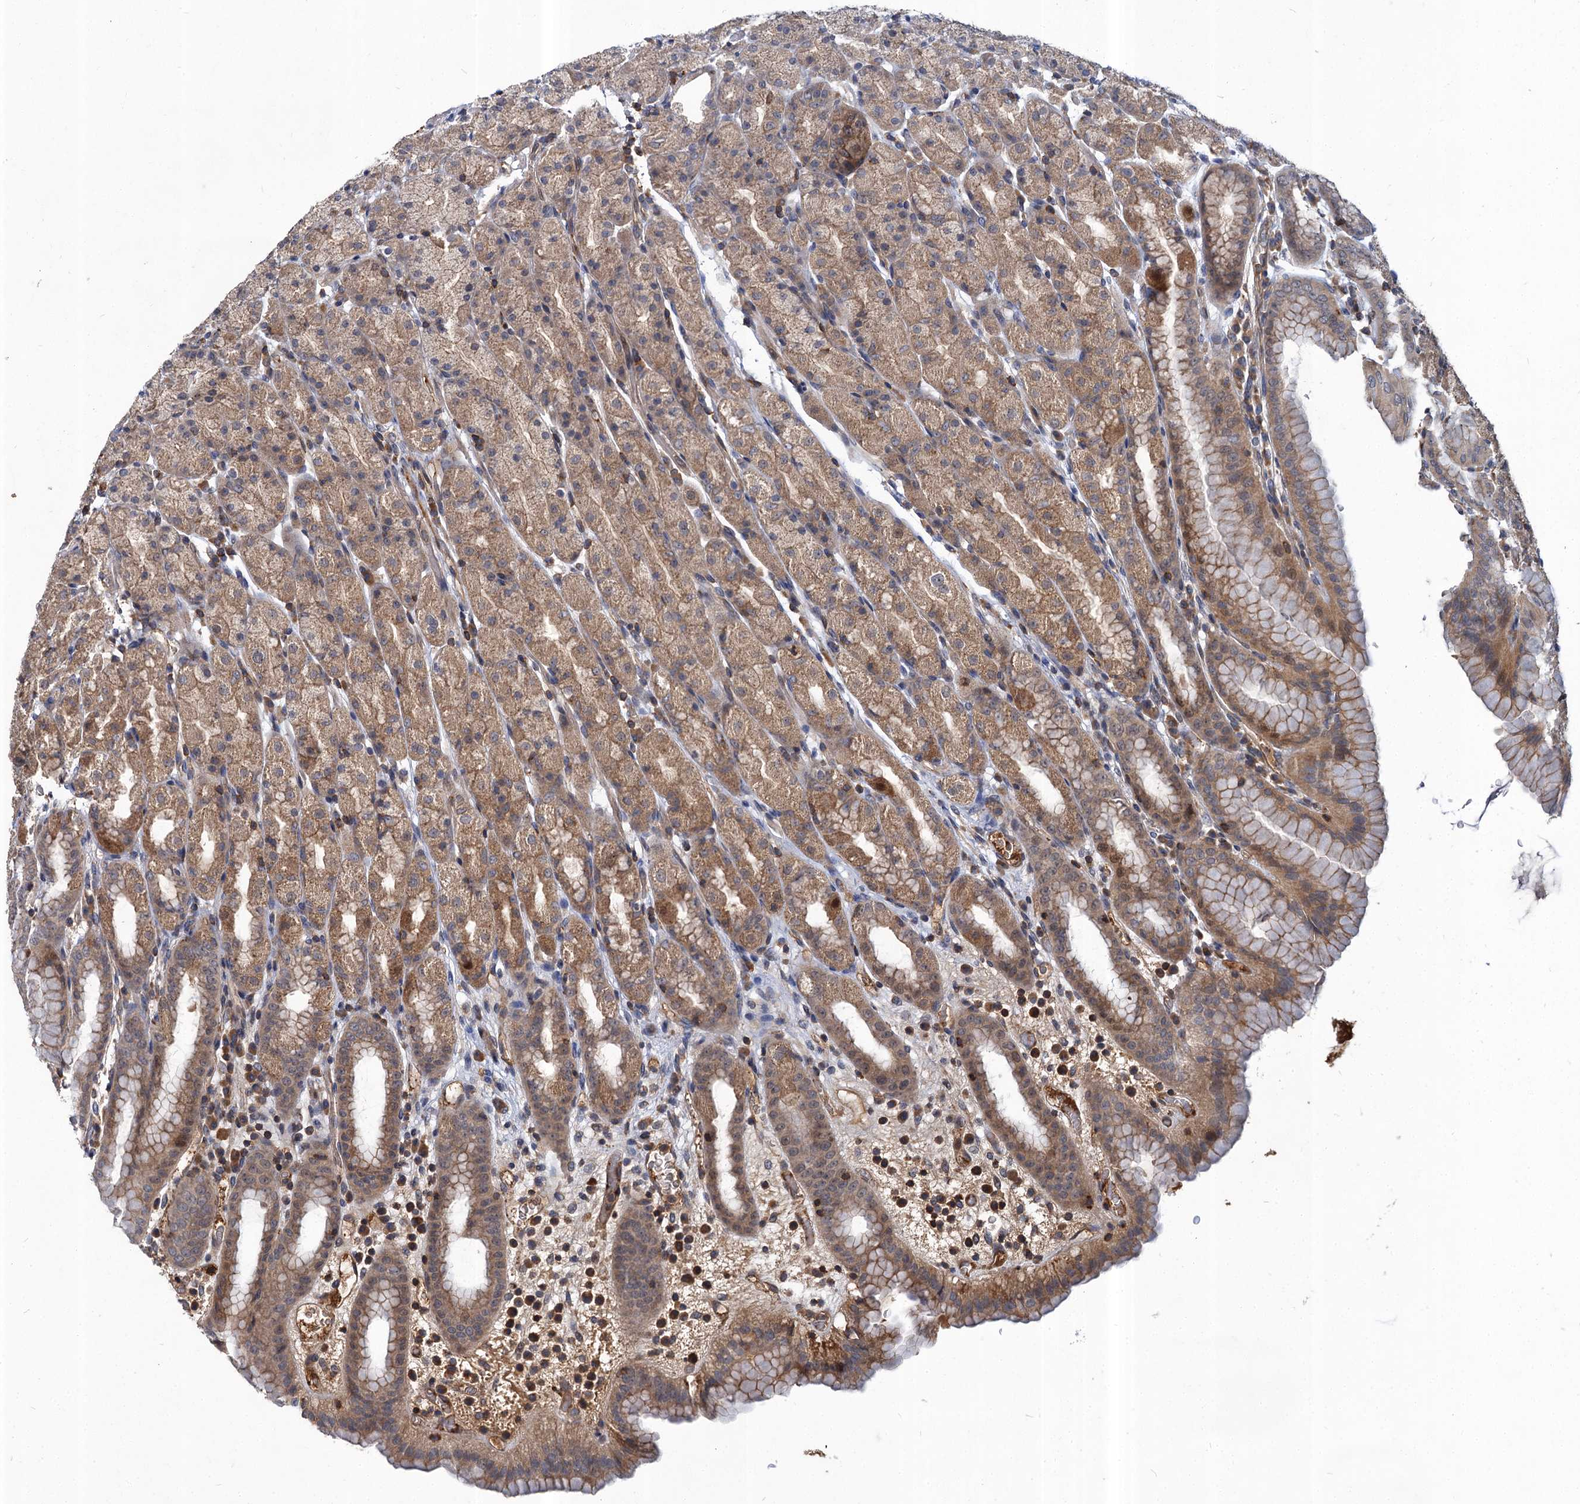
{"staining": {"intensity": "moderate", "quantity": ">75%", "location": "cytoplasmic/membranous"}, "tissue": "stomach", "cell_type": "Glandular cells", "image_type": "normal", "snomed": [{"axis": "morphology", "description": "Normal tissue, NOS"}, {"axis": "topography", "description": "Stomach, upper"}], "caption": "A photomicrograph of stomach stained for a protein demonstrates moderate cytoplasmic/membranous brown staining in glandular cells.", "gene": "ABLIM1", "patient": {"sex": "male", "age": 68}}